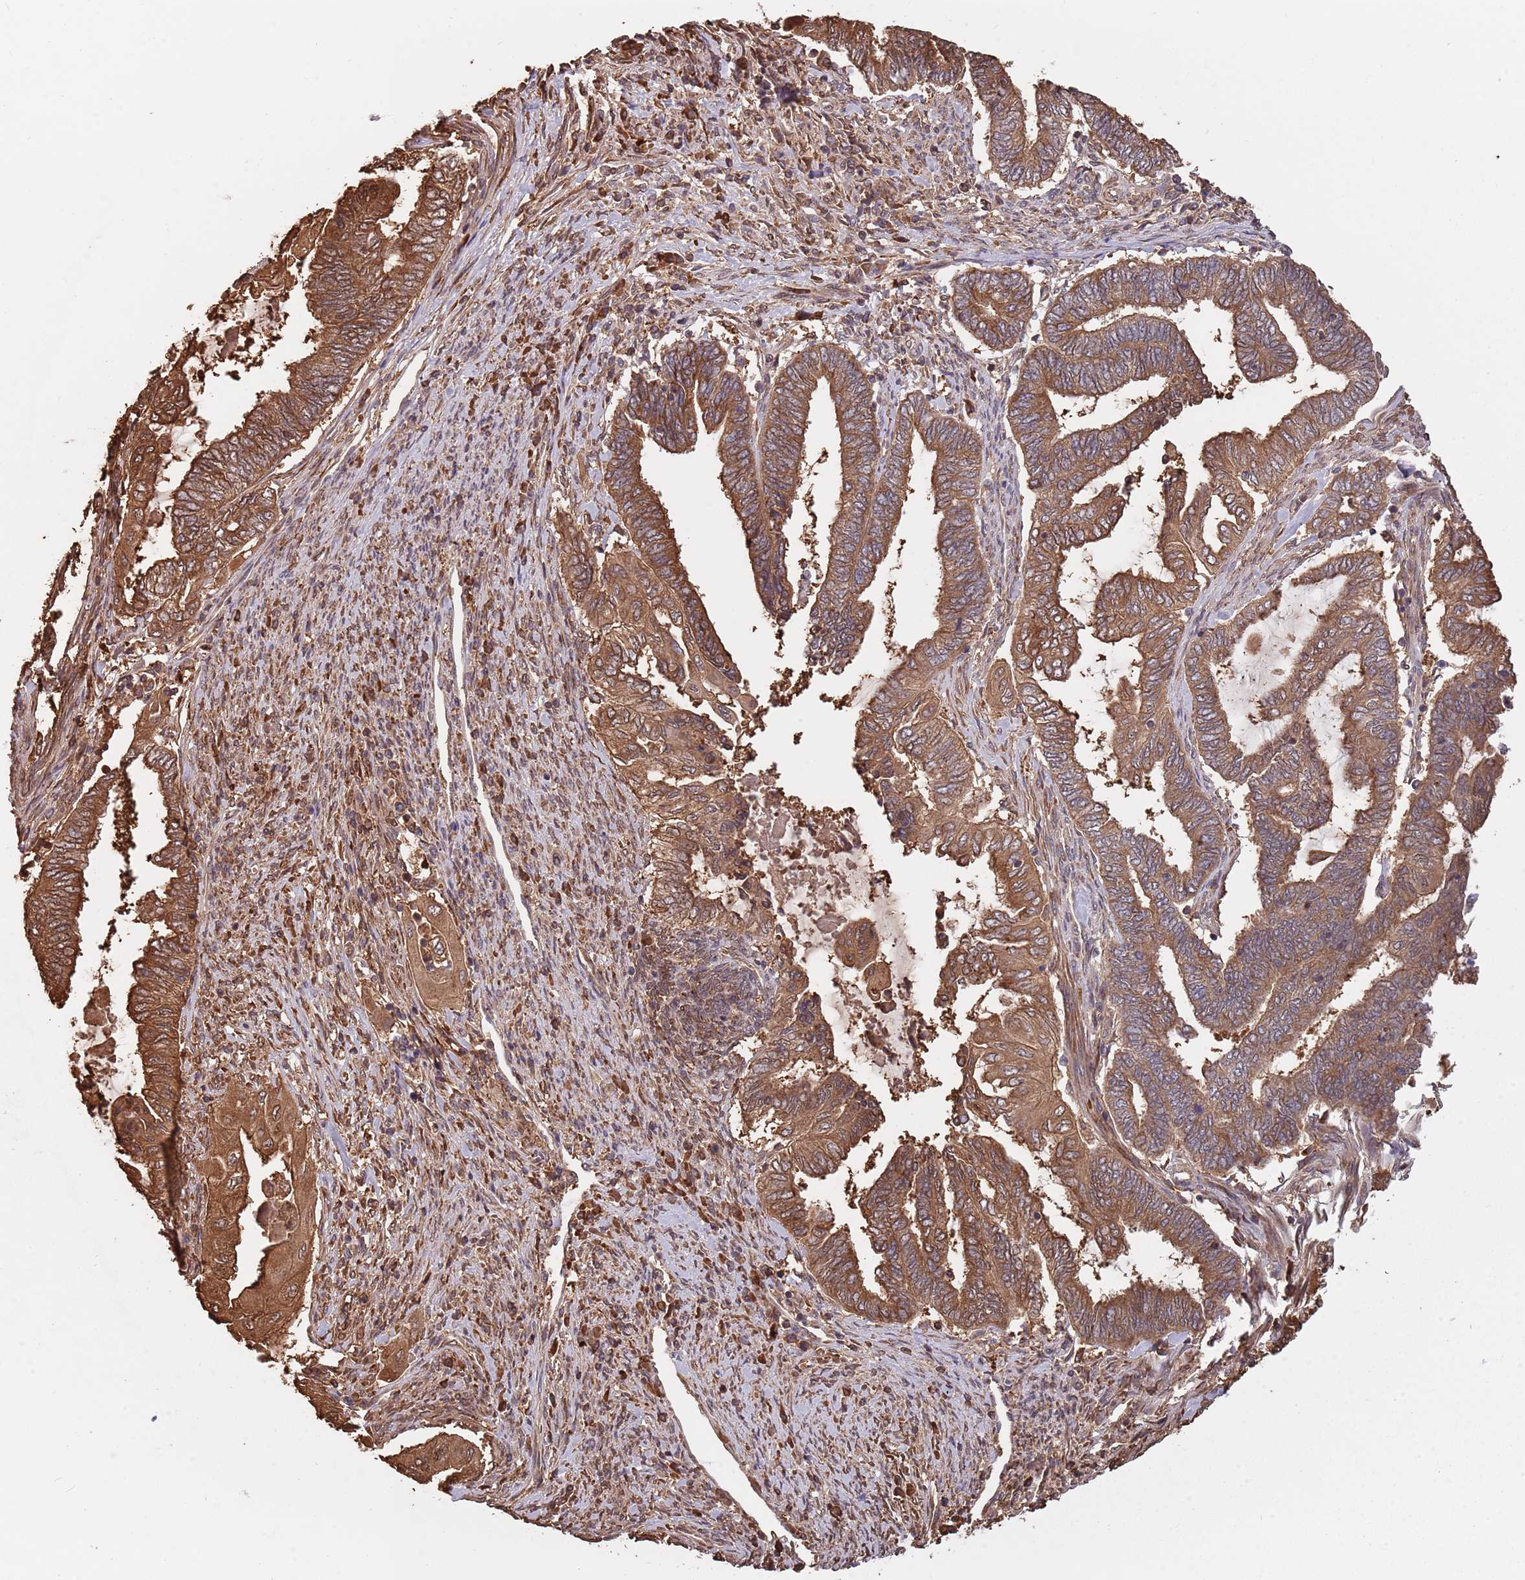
{"staining": {"intensity": "strong", "quantity": ">75%", "location": "cytoplasmic/membranous,nuclear"}, "tissue": "endometrial cancer", "cell_type": "Tumor cells", "image_type": "cancer", "snomed": [{"axis": "morphology", "description": "Adenocarcinoma, NOS"}, {"axis": "topography", "description": "Uterus"}, {"axis": "topography", "description": "Endometrium"}], "caption": "Immunohistochemical staining of human endometrial cancer shows high levels of strong cytoplasmic/membranous and nuclear positivity in about >75% of tumor cells.", "gene": "COG4", "patient": {"sex": "female", "age": 70}}